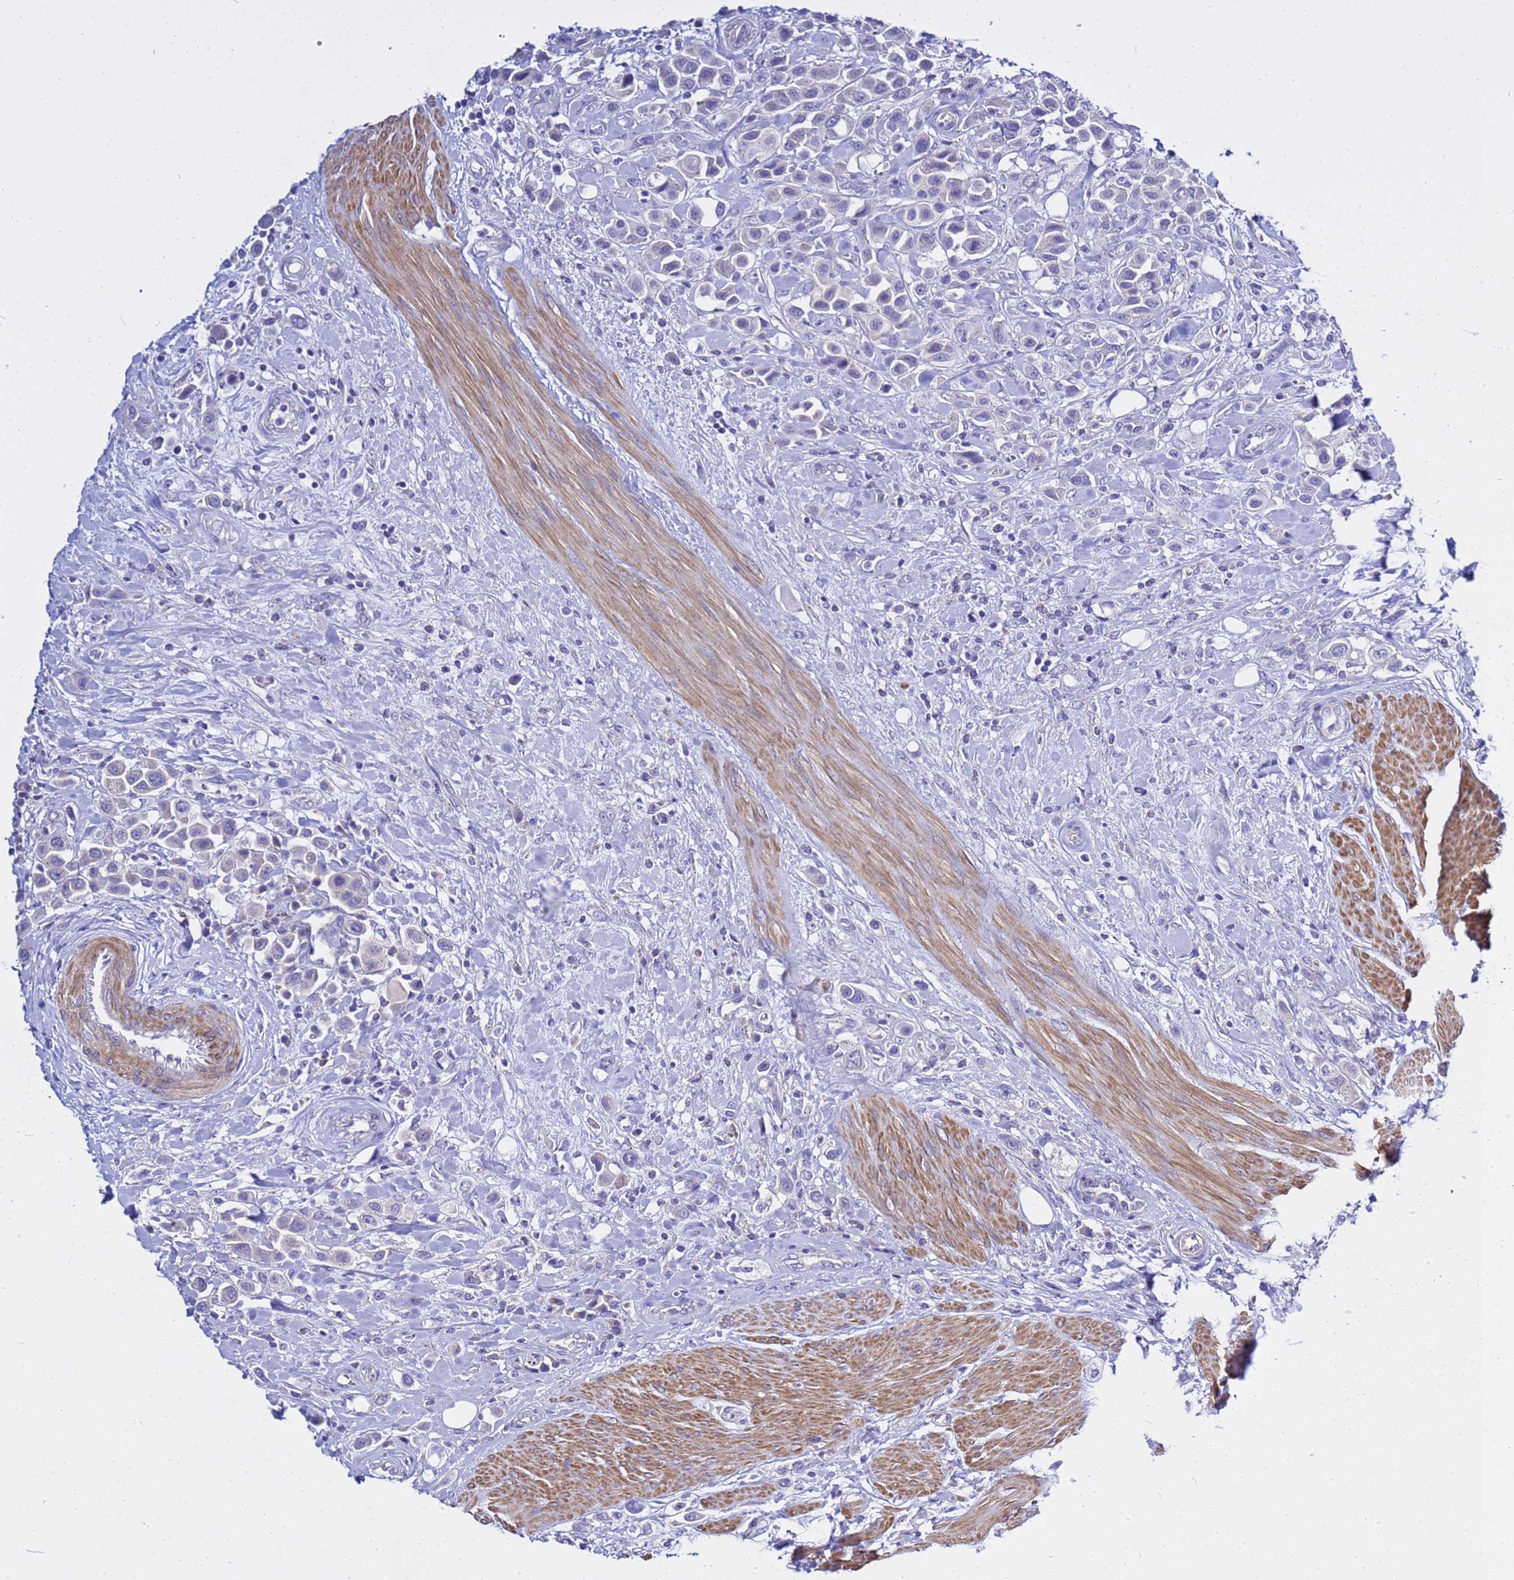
{"staining": {"intensity": "negative", "quantity": "none", "location": "none"}, "tissue": "urothelial cancer", "cell_type": "Tumor cells", "image_type": "cancer", "snomed": [{"axis": "morphology", "description": "Urothelial carcinoma, High grade"}, {"axis": "topography", "description": "Urinary bladder"}], "caption": "Immunohistochemistry (IHC) micrograph of human urothelial cancer stained for a protein (brown), which reveals no positivity in tumor cells. (DAB immunohistochemistry (IHC), high magnification).", "gene": "USP18", "patient": {"sex": "male", "age": 50}}